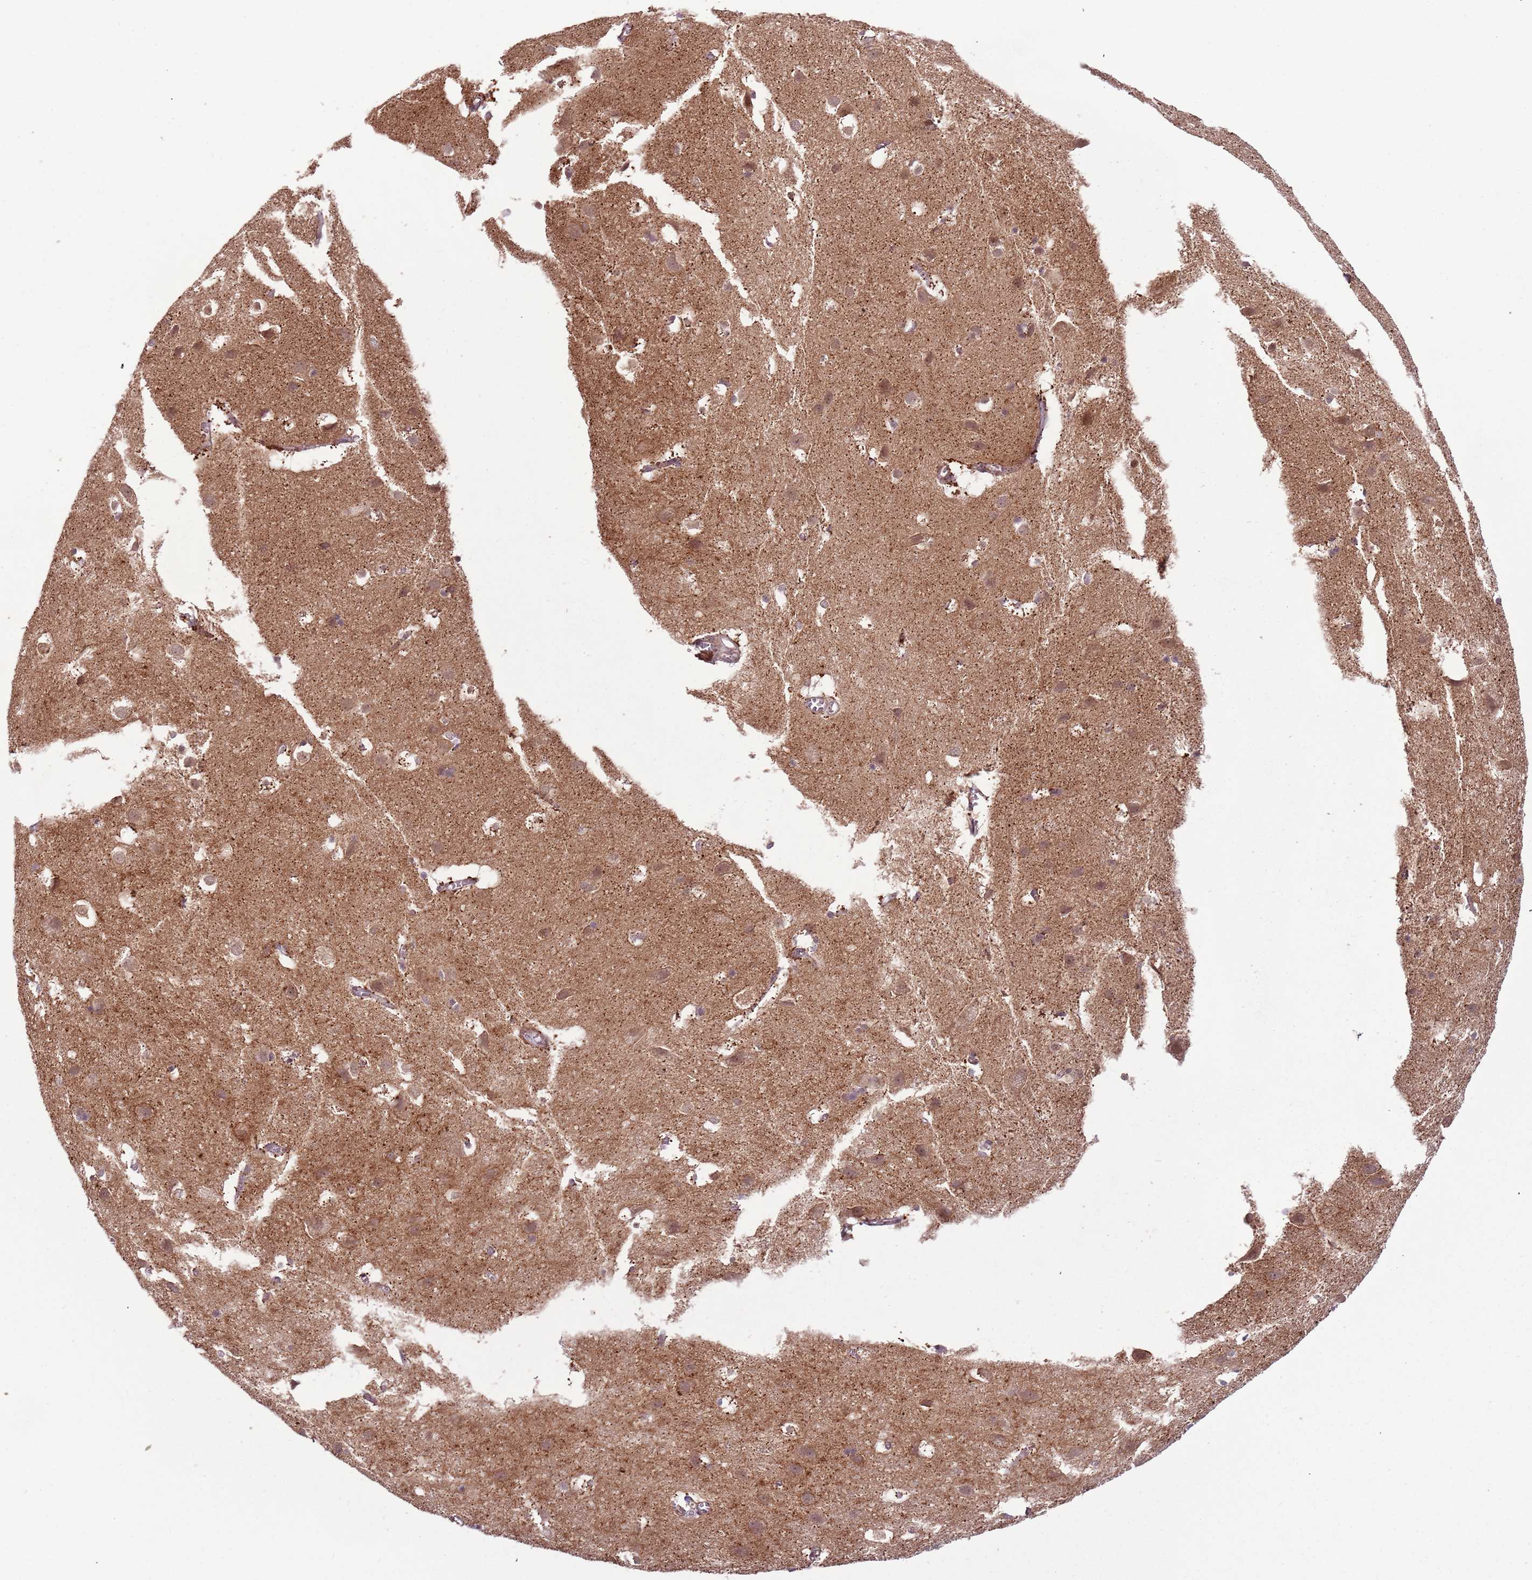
{"staining": {"intensity": "moderate", "quantity": ">75%", "location": "cytoplasmic/membranous"}, "tissue": "cerebral cortex", "cell_type": "Endothelial cells", "image_type": "normal", "snomed": [{"axis": "morphology", "description": "Normal tissue, NOS"}, {"axis": "topography", "description": "Cerebral cortex"}], "caption": "Immunohistochemical staining of benign human cerebral cortex reveals moderate cytoplasmic/membranous protein staining in approximately >75% of endothelial cells. The staining was performed using DAB (3,3'-diaminobenzidine), with brown indicating positive protein expression. Nuclei are stained blue with hematoxylin.", "gene": "ULK3", "patient": {"sex": "male", "age": 54}}